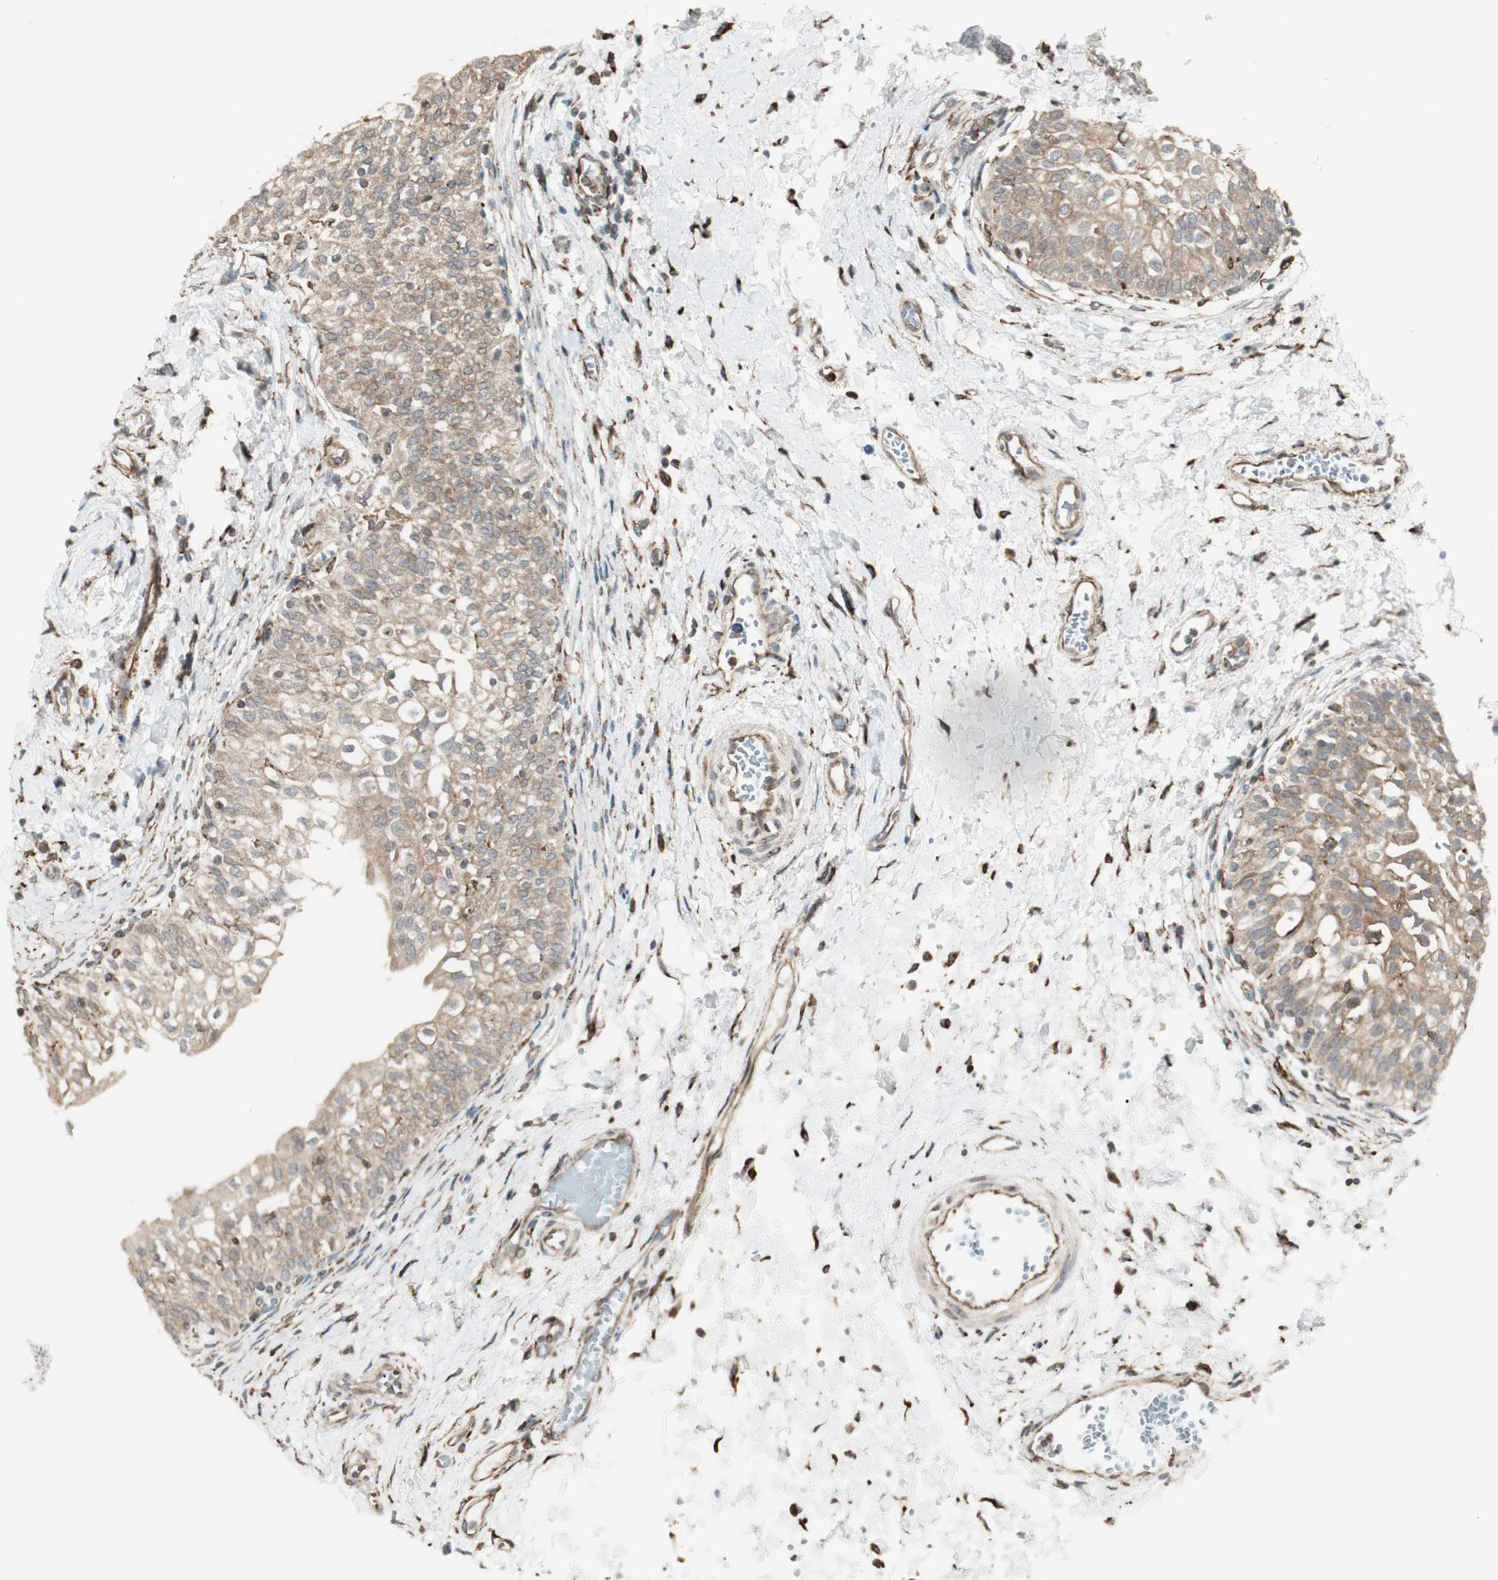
{"staining": {"intensity": "moderate", "quantity": ">75%", "location": "cytoplasmic/membranous"}, "tissue": "urinary bladder", "cell_type": "Urothelial cells", "image_type": "normal", "snomed": [{"axis": "morphology", "description": "Normal tissue, NOS"}, {"axis": "topography", "description": "Urinary bladder"}], "caption": "A medium amount of moderate cytoplasmic/membranous expression is identified in approximately >75% of urothelial cells in normal urinary bladder. The staining was performed using DAB (3,3'-diaminobenzidine) to visualize the protein expression in brown, while the nuclei were stained in blue with hematoxylin (Magnification: 20x).", "gene": "HSP90B1", "patient": {"sex": "male", "age": 55}}